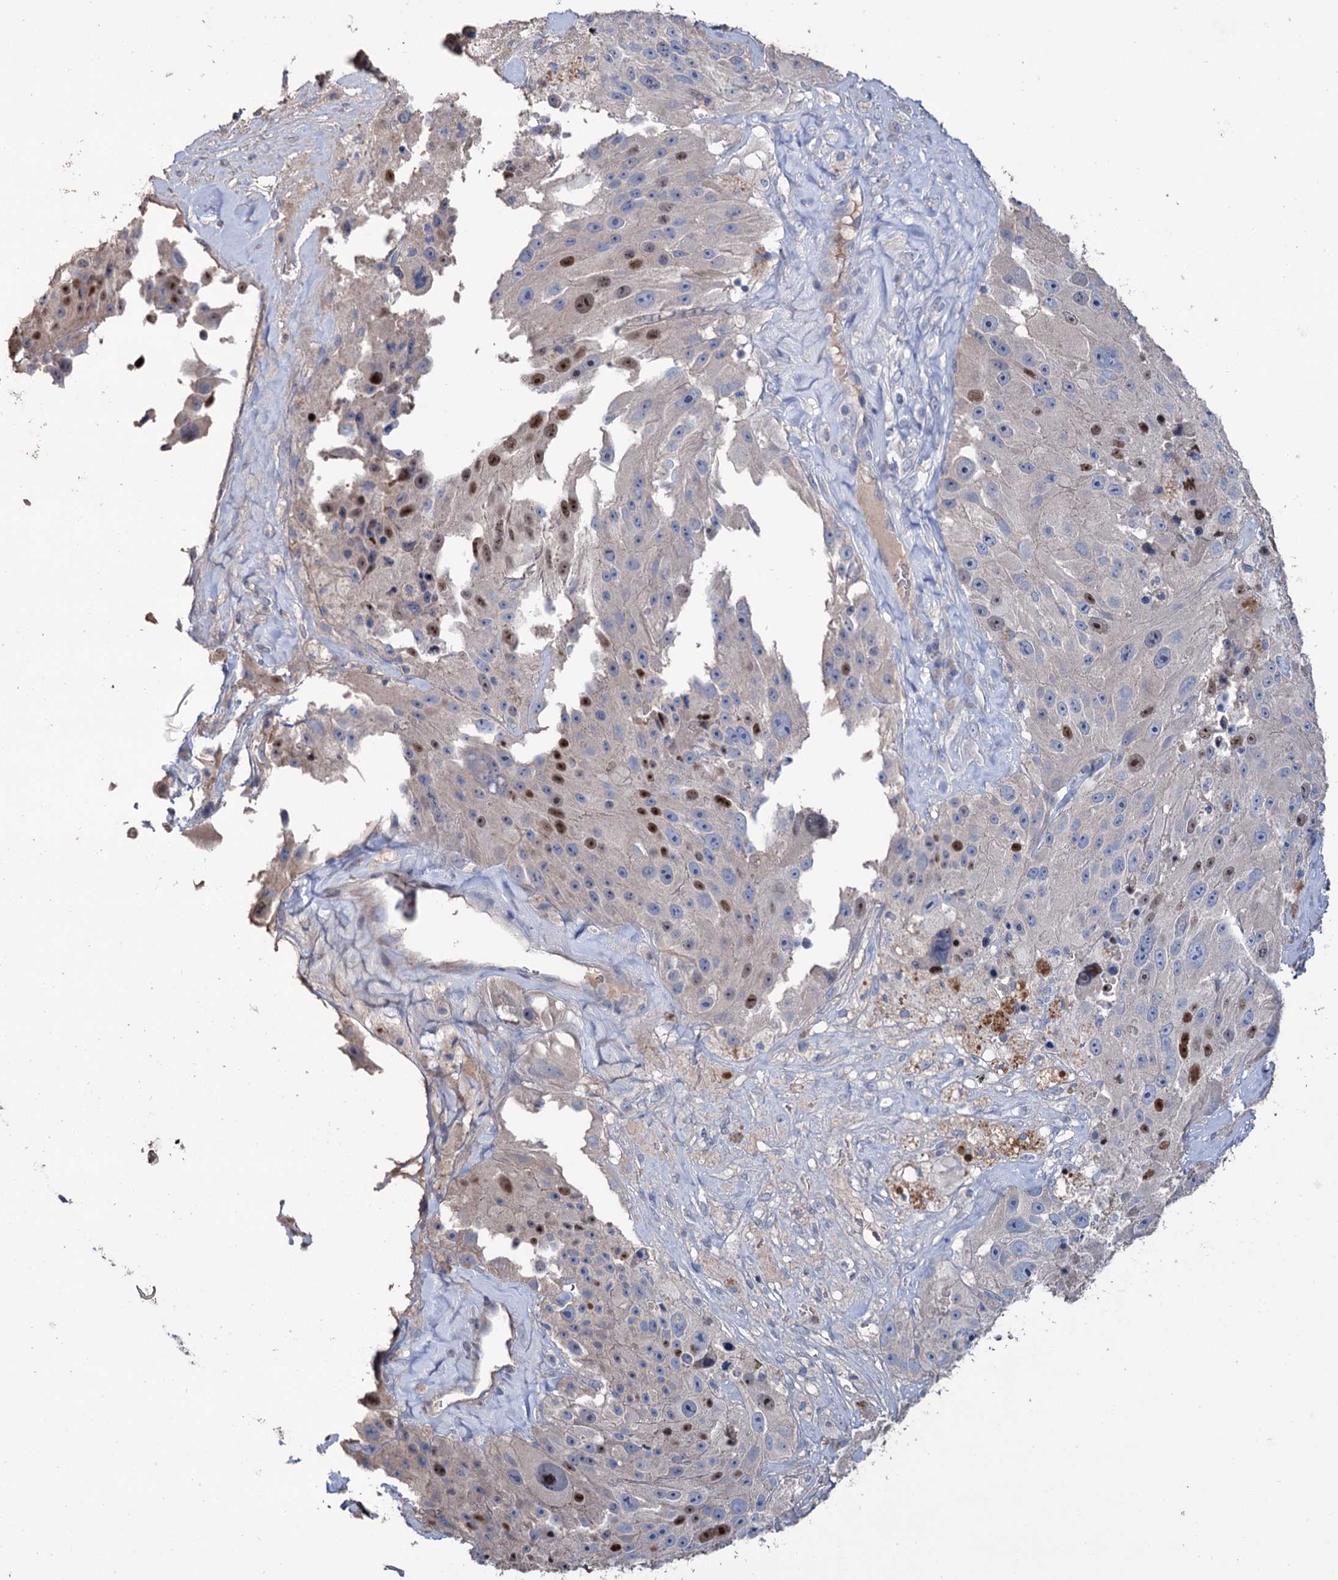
{"staining": {"intensity": "strong", "quantity": "<25%", "location": "nuclear"}, "tissue": "melanoma", "cell_type": "Tumor cells", "image_type": "cancer", "snomed": [{"axis": "morphology", "description": "Malignant melanoma, Metastatic site"}, {"axis": "topography", "description": "Lymph node"}], "caption": "An IHC histopathology image of neoplastic tissue is shown. Protein staining in brown highlights strong nuclear positivity in malignant melanoma (metastatic site) within tumor cells.", "gene": "EPB41L5", "patient": {"sex": "male", "age": 62}}